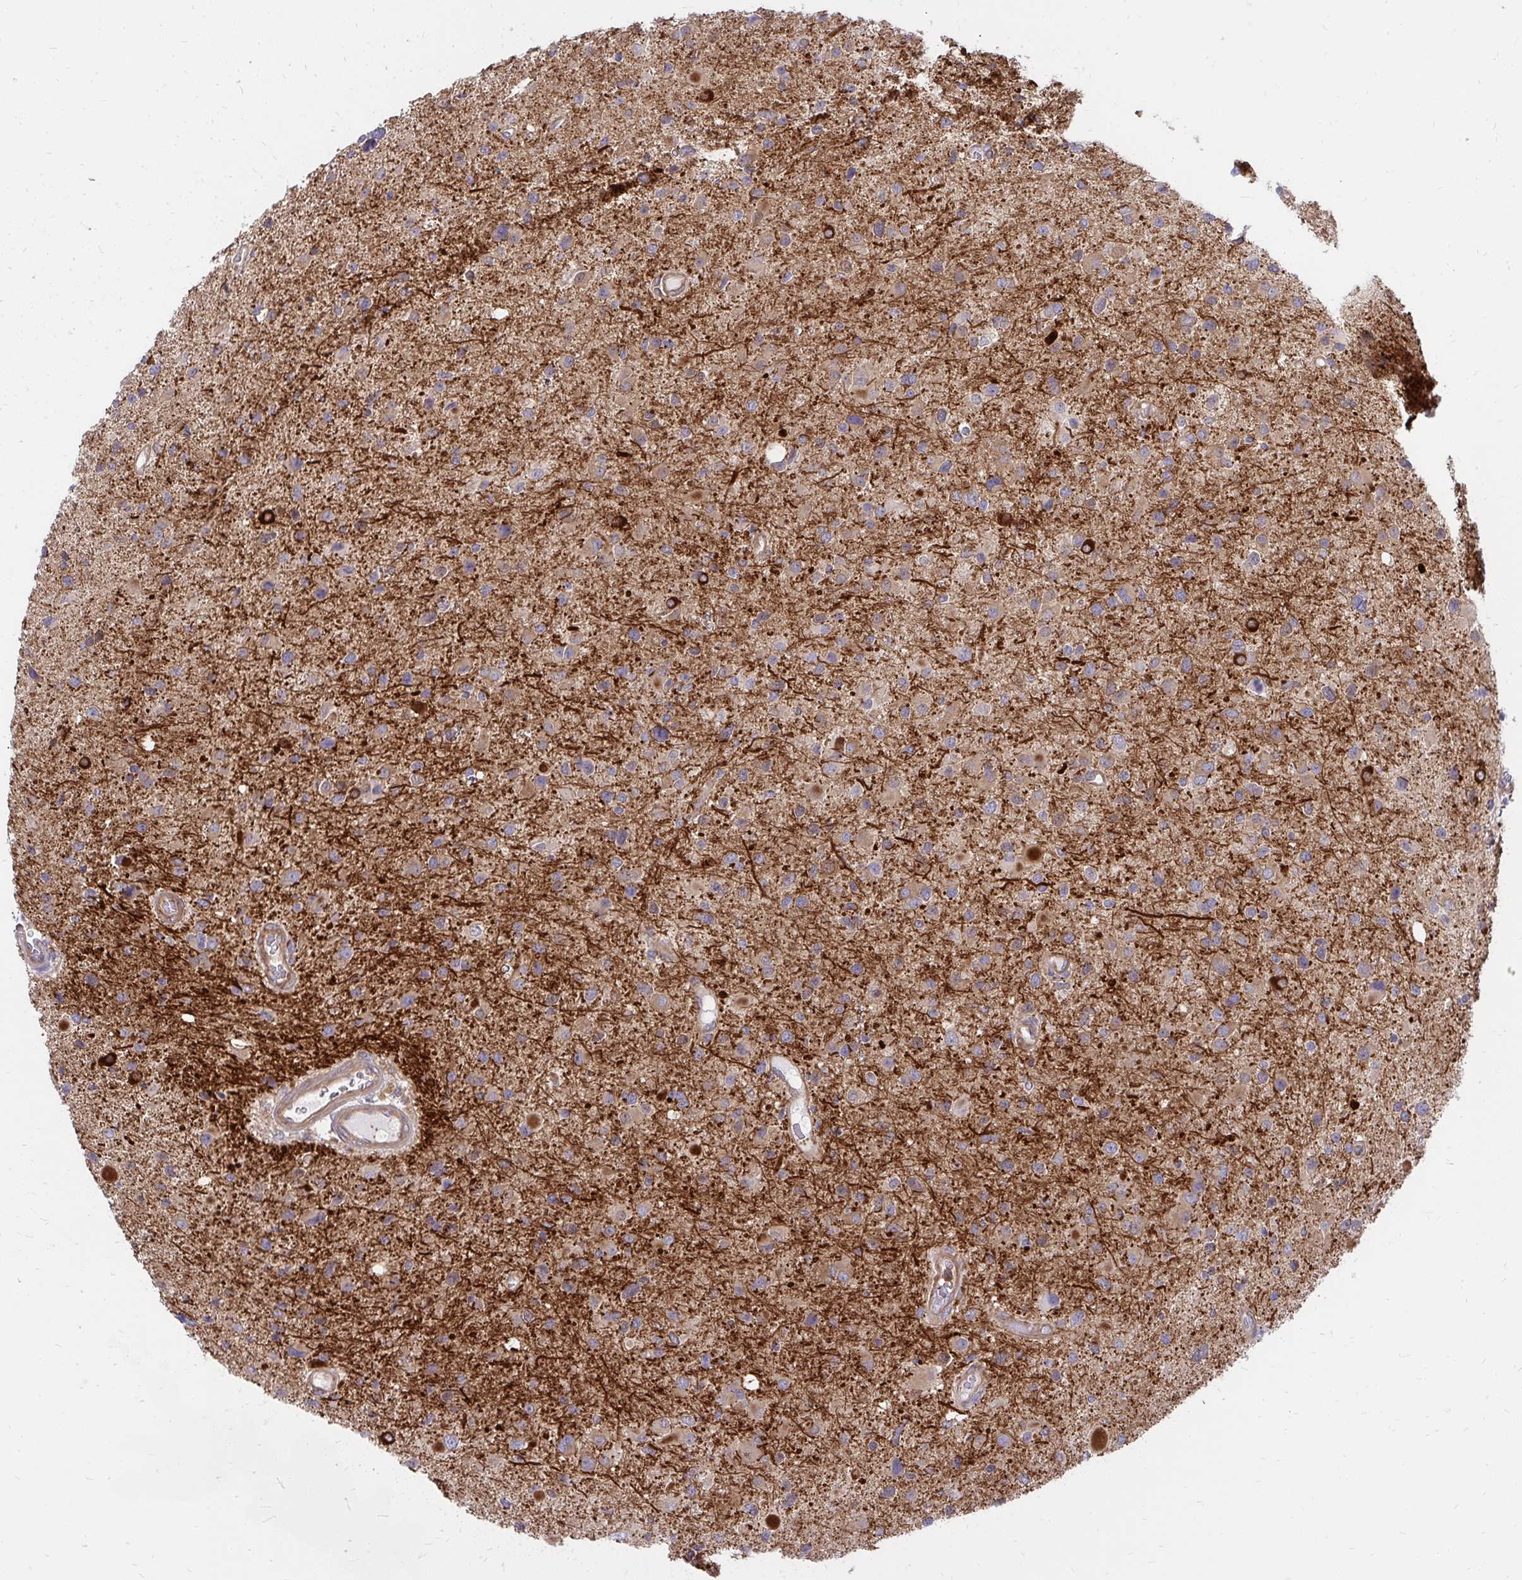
{"staining": {"intensity": "strong", "quantity": "25%-75%", "location": "cytoplasmic/membranous"}, "tissue": "glioma", "cell_type": "Tumor cells", "image_type": "cancer", "snomed": [{"axis": "morphology", "description": "Glioma, malignant, Low grade"}, {"axis": "topography", "description": "Brain"}], "caption": "An image showing strong cytoplasmic/membranous positivity in approximately 25%-75% of tumor cells in glioma, as visualized by brown immunohistochemical staining.", "gene": "ASAP1", "patient": {"sex": "female", "age": 32}}